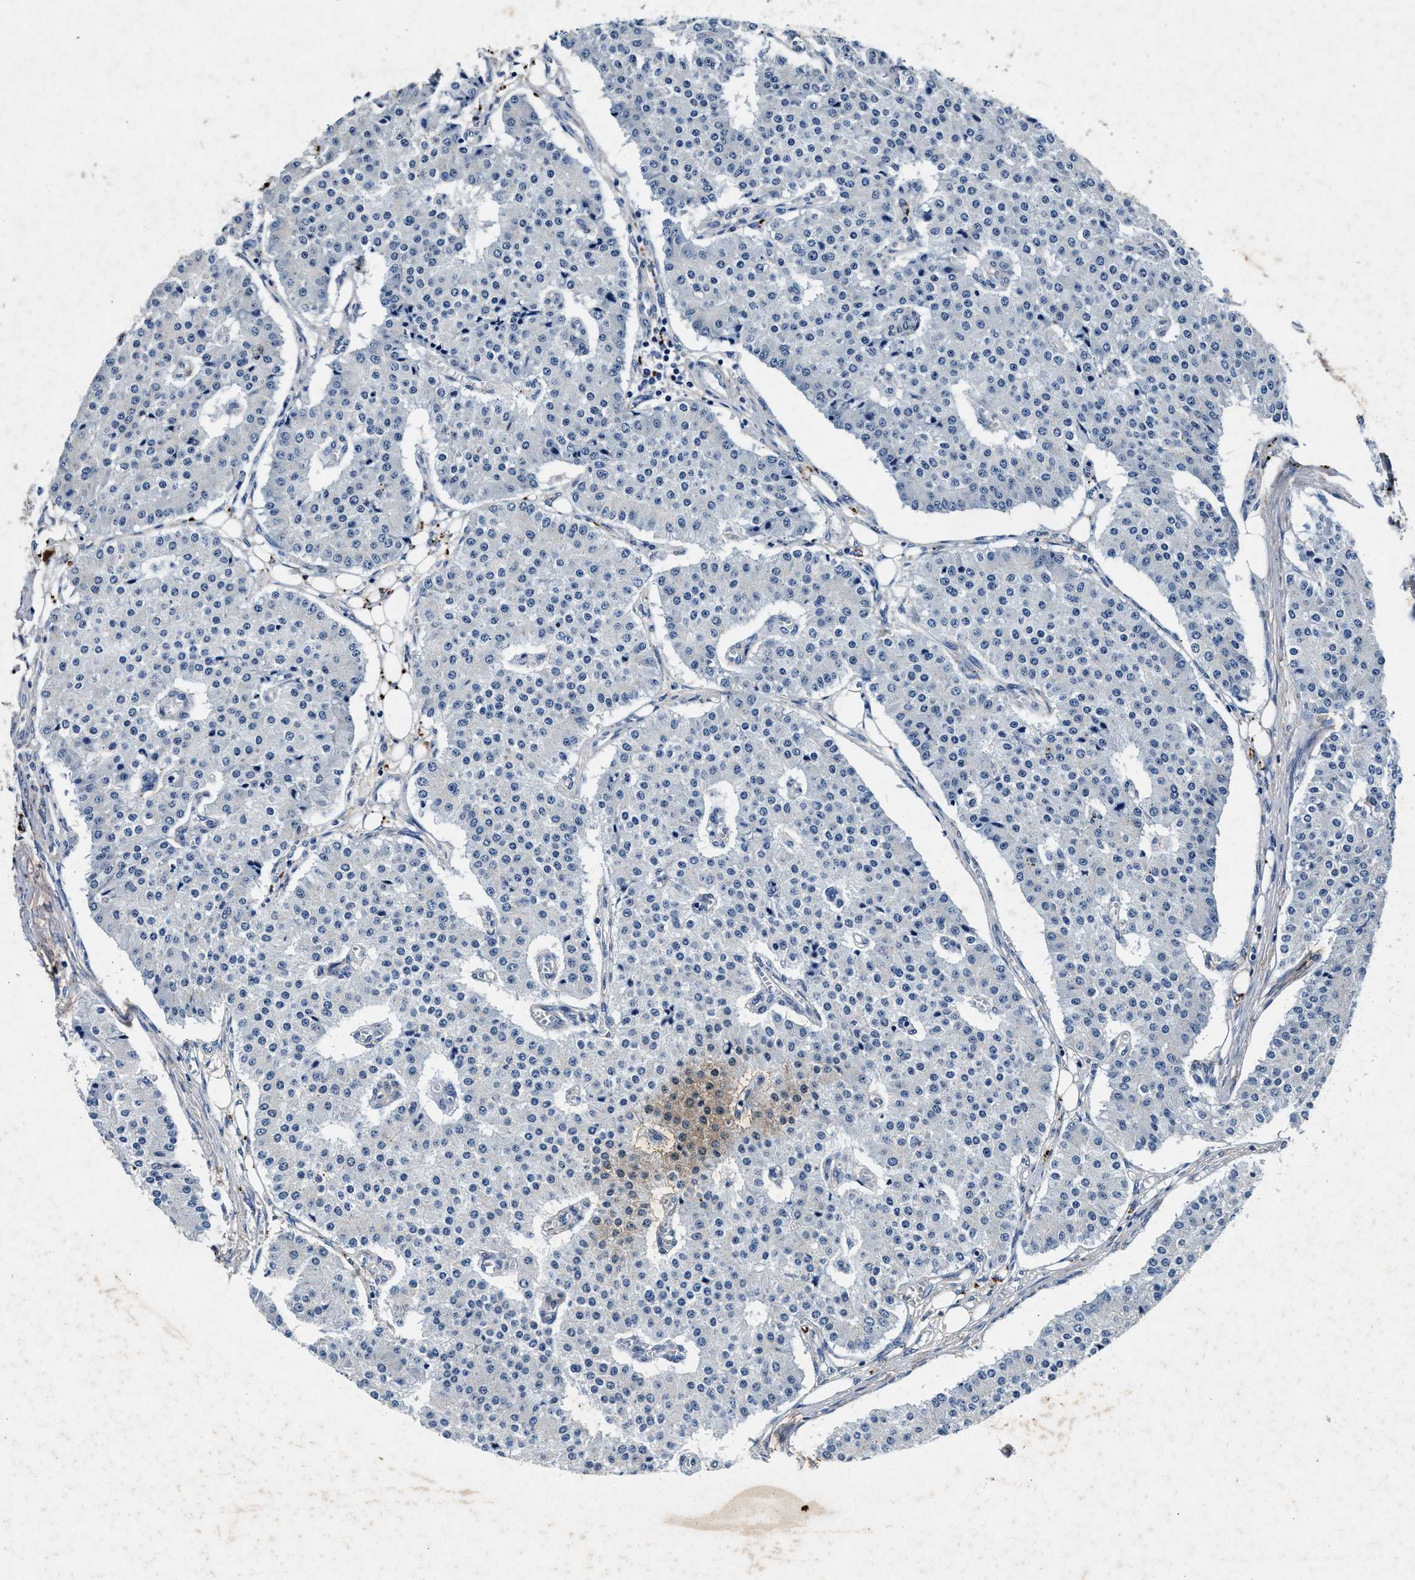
{"staining": {"intensity": "negative", "quantity": "none", "location": "none"}, "tissue": "carcinoid", "cell_type": "Tumor cells", "image_type": "cancer", "snomed": [{"axis": "morphology", "description": "Carcinoid, malignant, NOS"}, {"axis": "topography", "description": "Colon"}], "caption": "The immunohistochemistry histopathology image has no significant staining in tumor cells of malignant carcinoid tissue.", "gene": "SLC8A1", "patient": {"sex": "female", "age": 52}}